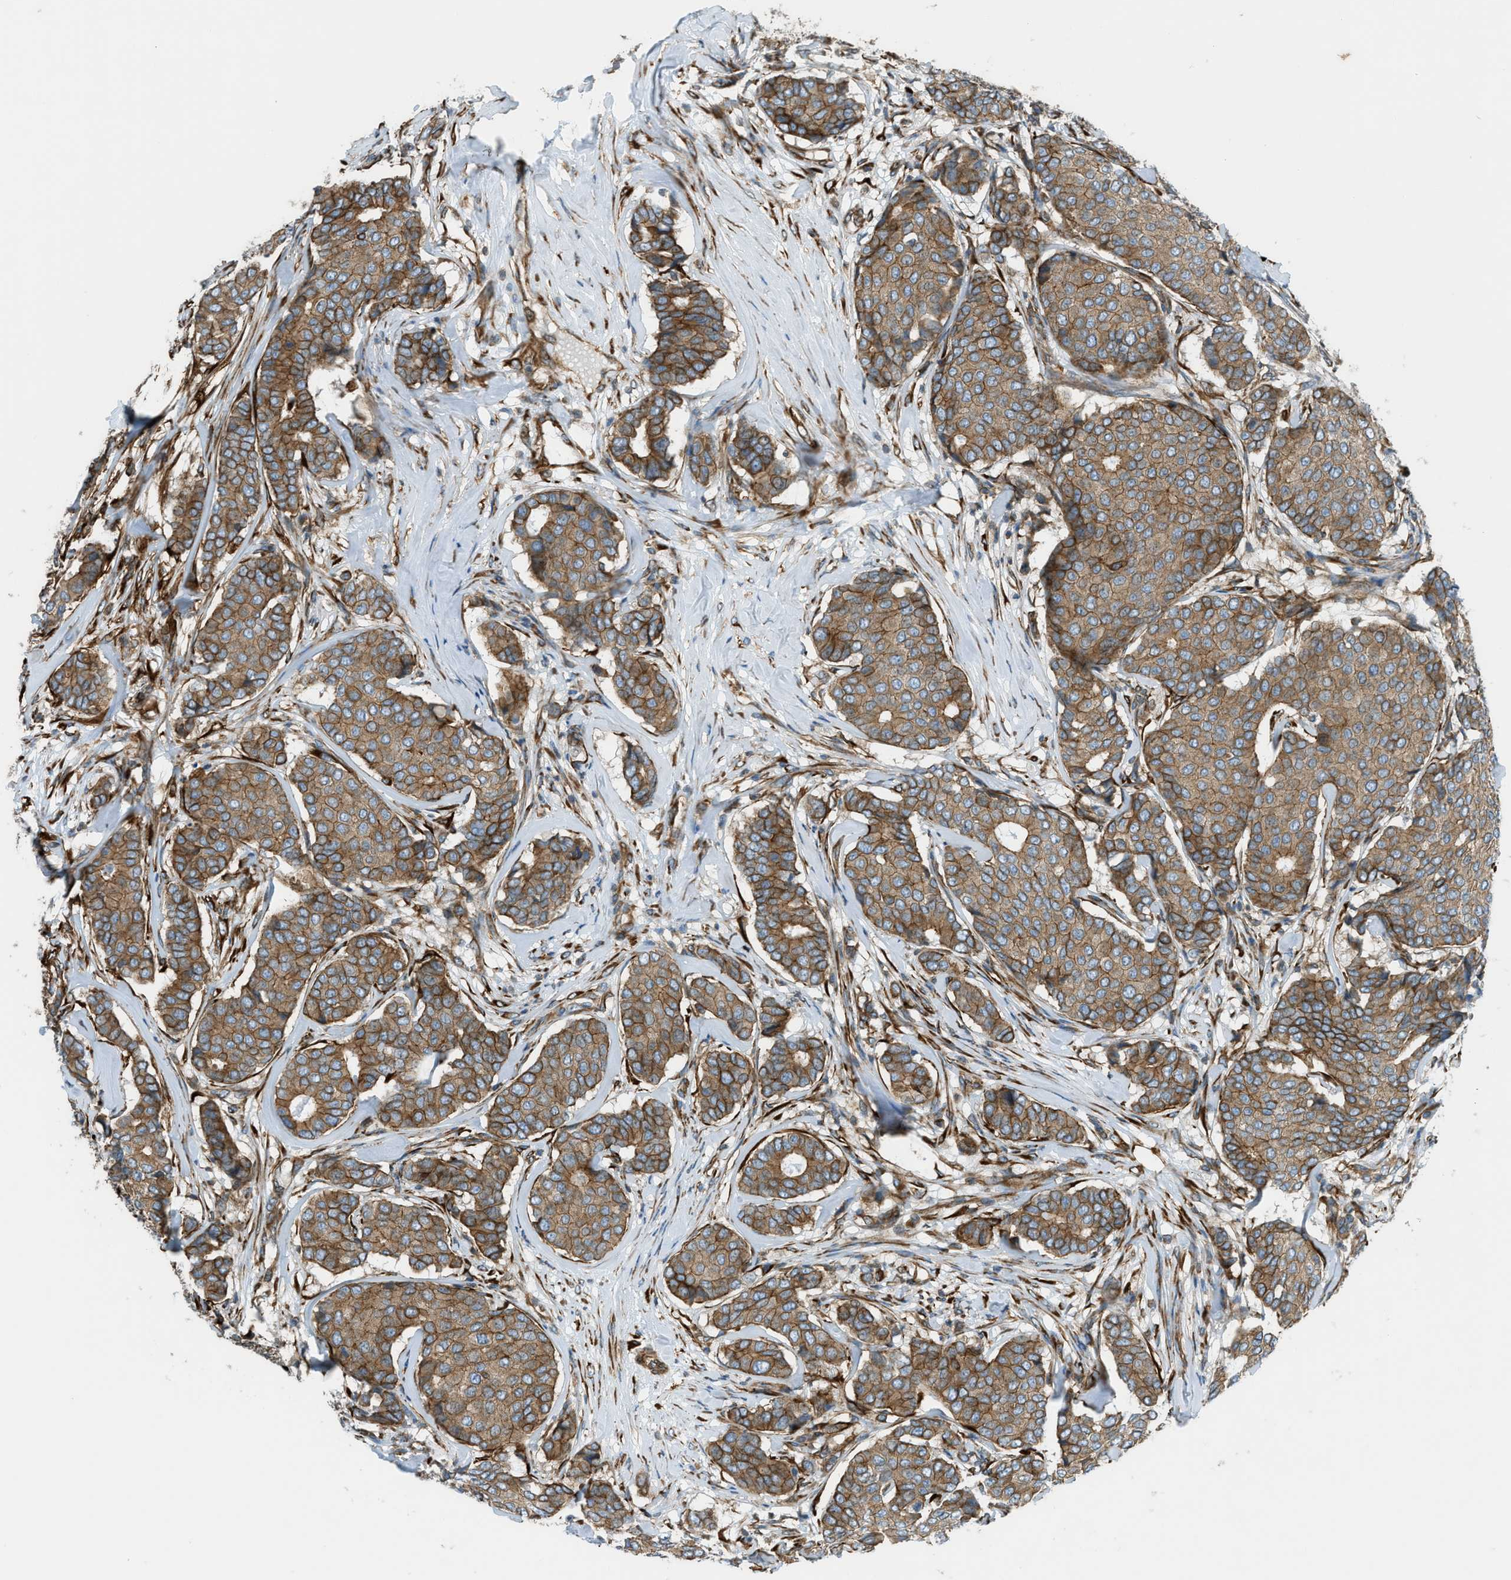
{"staining": {"intensity": "moderate", "quantity": ">75%", "location": "cytoplasmic/membranous"}, "tissue": "breast cancer", "cell_type": "Tumor cells", "image_type": "cancer", "snomed": [{"axis": "morphology", "description": "Duct carcinoma"}, {"axis": "topography", "description": "Breast"}], "caption": "Immunohistochemical staining of breast cancer exhibits medium levels of moderate cytoplasmic/membranous expression in about >75% of tumor cells.", "gene": "DMAC1", "patient": {"sex": "female", "age": 75}}